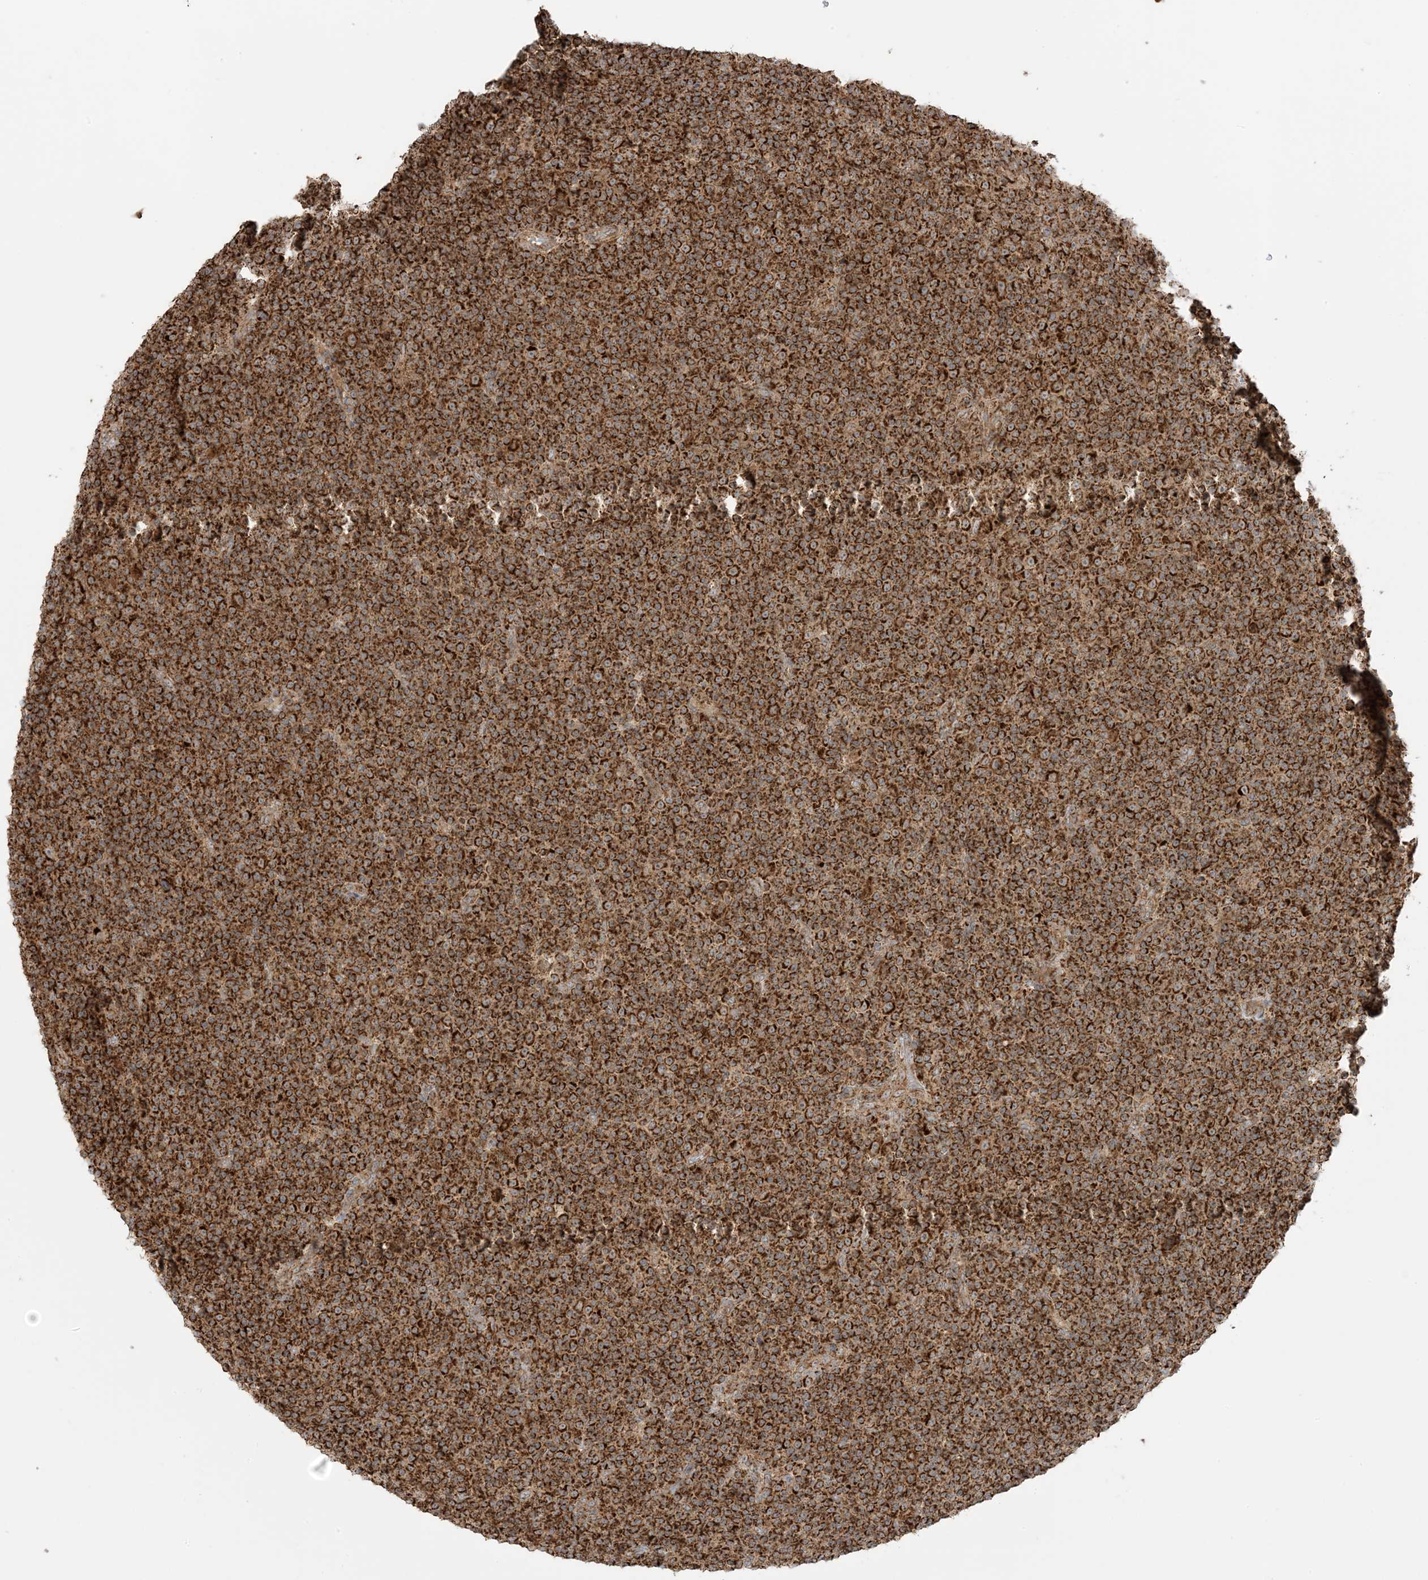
{"staining": {"intensity": "strong", "quantity": ">75%", "location": "cytoplasmic/membranous"}, "tissue": "lymphoma", "cell_type": "Tumor cells", "image_type": "cancer", "snomed": [{"axis": "morphology", "description": "Malignant lymphoma, non-Hodgkin's type, Low grade"}, {"axis": "topography", "description": "Lymph node"}], "caption": "High-magnification brightfield microscopy of low-grade malignant lymphoma, non-Hodgkin's type stained with DAB (3,3'-diaminobenzidine) (brown) and counterstained with hematoxylin (blue). tumor cells exhibit strong cytoplasmic/membranous staining is appreciated in about>75% of cells.", "gene": "N4BP3", "patient": {"sex": "female", "age": 67}}